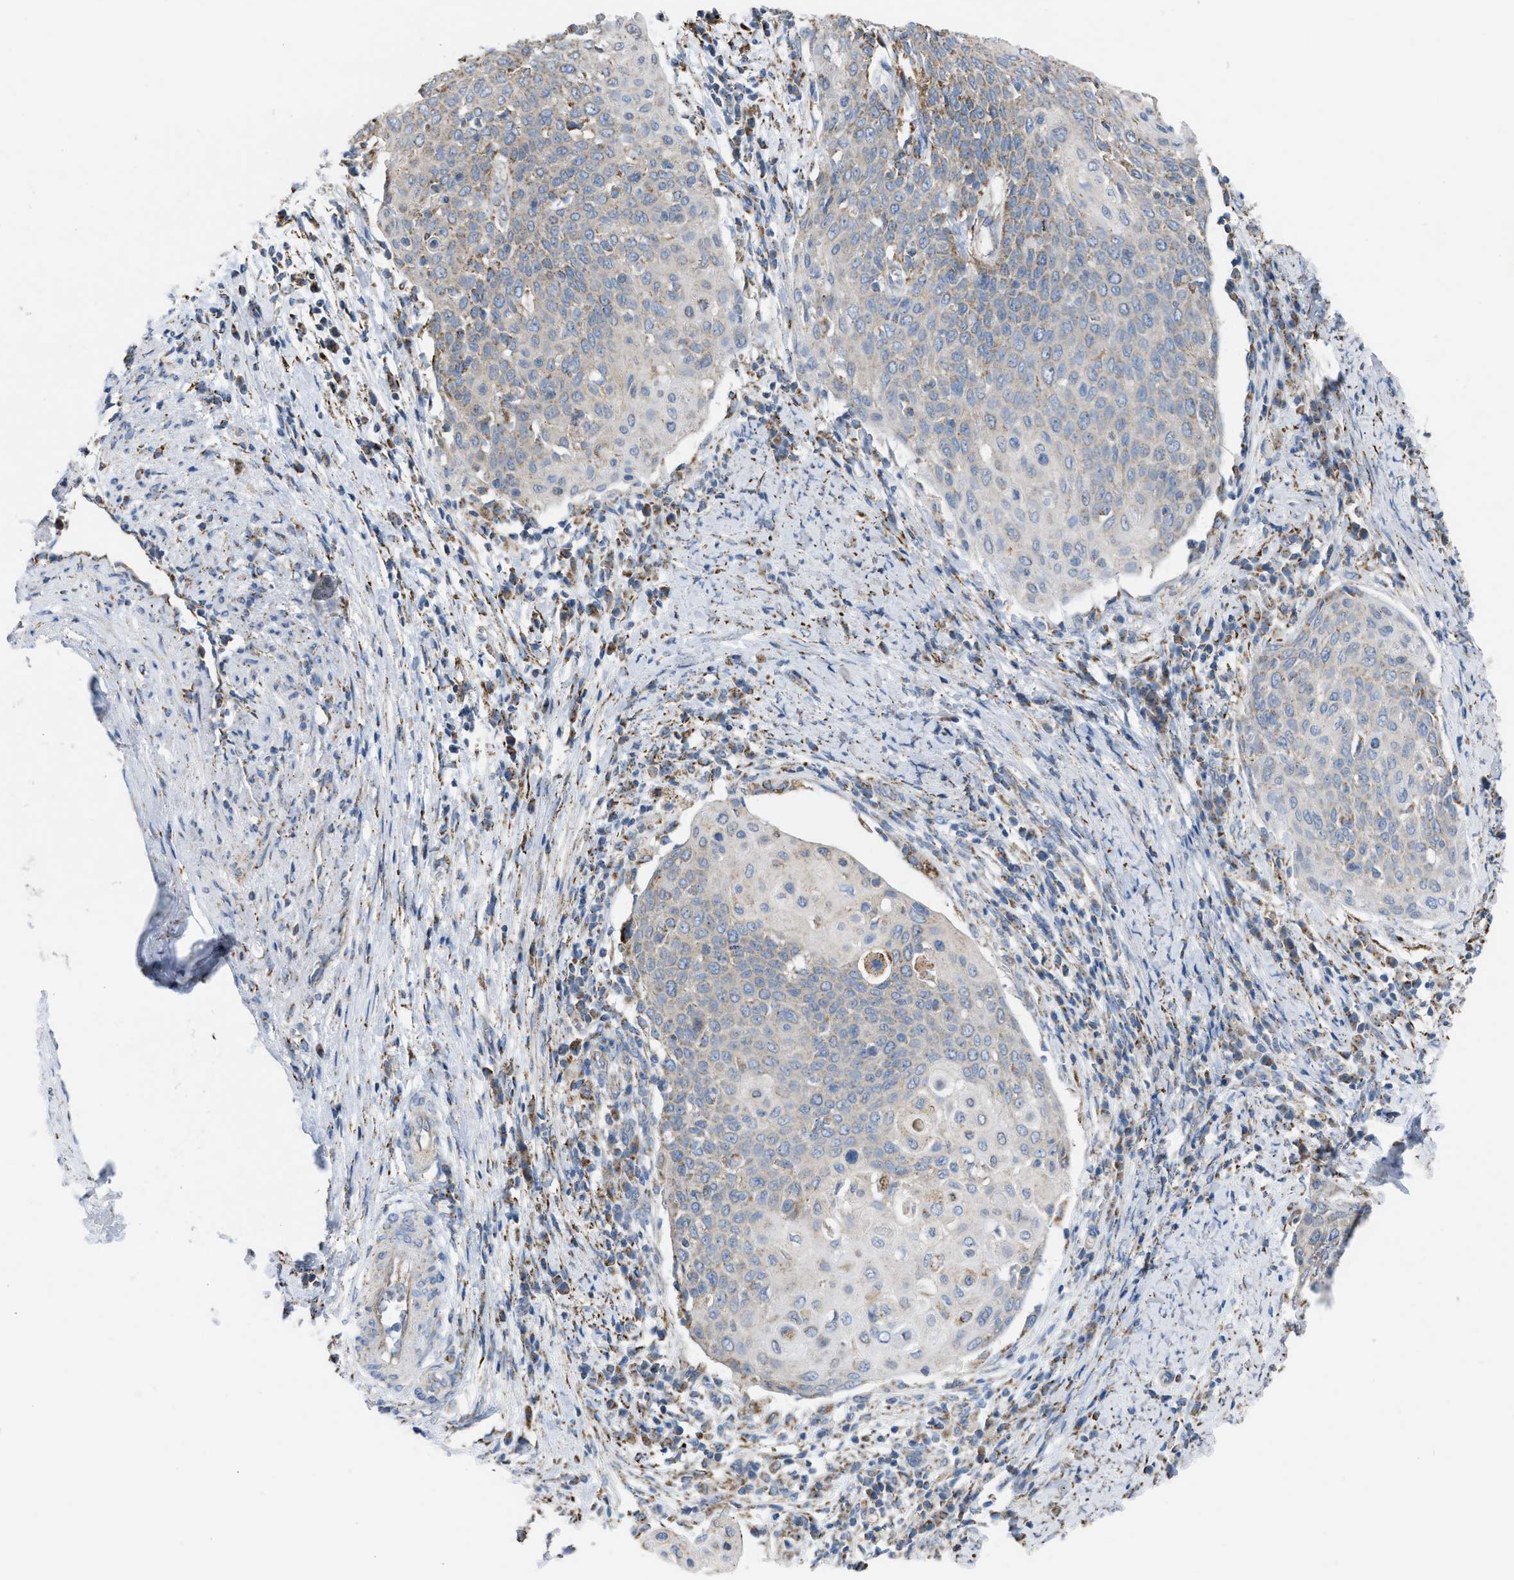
{"staining": {"intensity": "weak", "quantity": "<25%", "location": "cytoplasmic/membranous"}, "tissue": "cervical cancer", "cell_type": "Tumor cells", "image_type": "cancer", "snomed": [{"axis": "morphology", "description": "Squamous cell carcinoma, NOS"}, {"axis": "topography", "description": "Cervix"}], "caption": "This is an immunohistochemistry (IHC) photomicrograph of human cervical cancer. There is no staining in tumor cells.", "gene": "BCL10", "patient": {"sex": "female", "age": 39}}